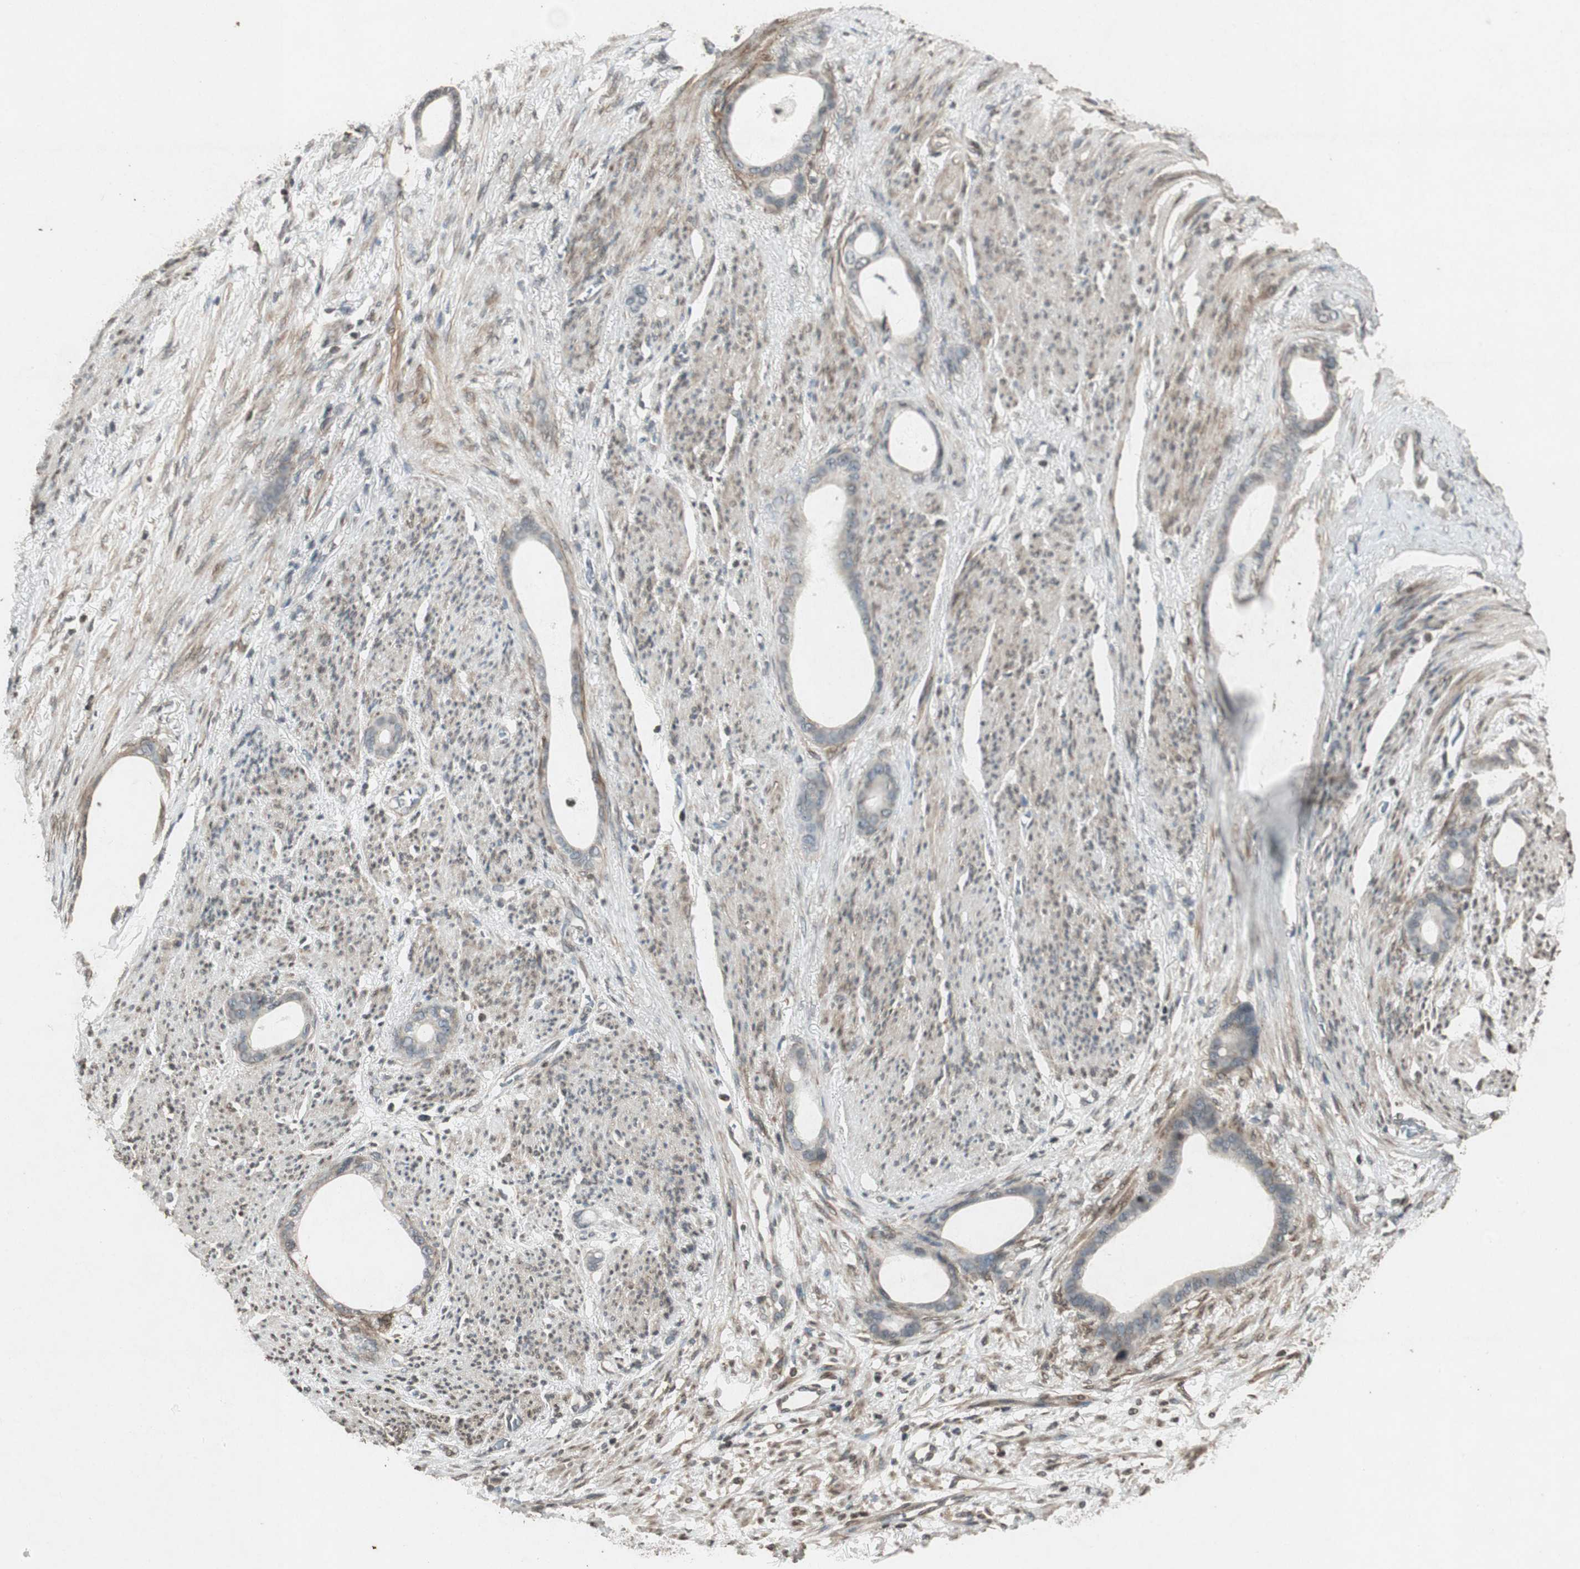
{"staining": {"intensity": "weak", "quantity": ">75%", "location": "cytoplasmic/membranous"}, "tissue": "stomach cancer", "cell_type": "Tumor cells", "image_type": "cancer", "snomed": [{"axis": "morphology", "description": "Adenocarcinoma, NOS"}, {"axis": "topography", "description": "Stomach"}], "caption": "Adenocarcinoma (stomach) tissue reveals weak cytoplasmic/membranous positivity in approximately >75% of tumor cells, visualized by immunohistochemistry. (DAB IHC, brown staining for protein, blue staining for nuclei).", "gene": "PRKG1", "patient": {"sex": "female", "age": 75}}